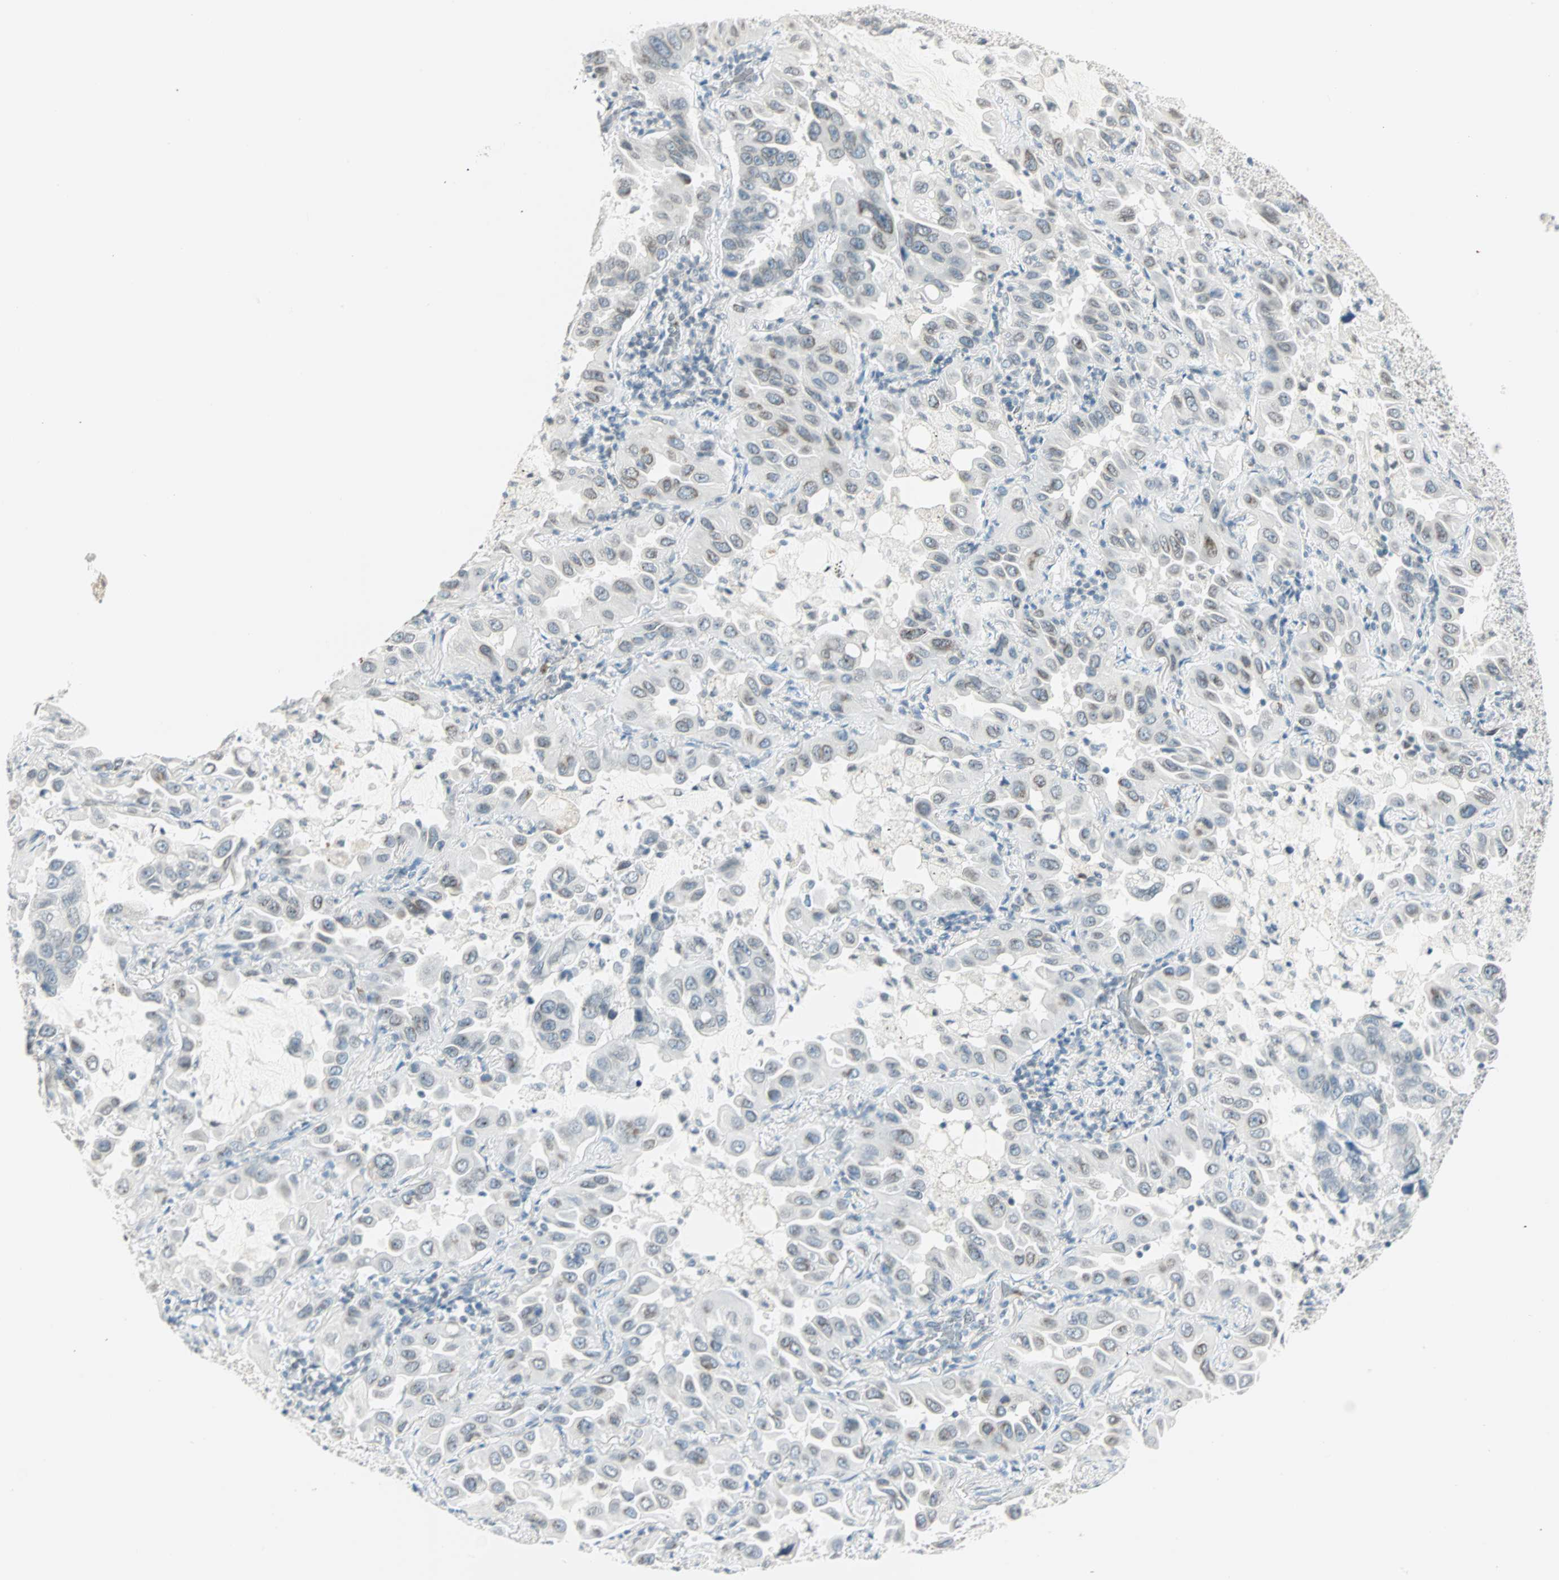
{"staining": {"intensity": "negative", "quantity": "none", "location": "none"}, "tissue": "lung cancer", "cell_type": "Tumor cells", "image_type": "cancer", "snomed": [{"axis": "morphology", "description": "Adenocarcinoma, NOS"}, {"axis": "topography", "description": "Lung"}], "caption": "The micrograph exhibits no significant staining in tumor cells of lung adenocarcinoma. Nuclei are stained in blue.", "gene": "BCAN", "patient": {"sex": "male", "age": 64}}